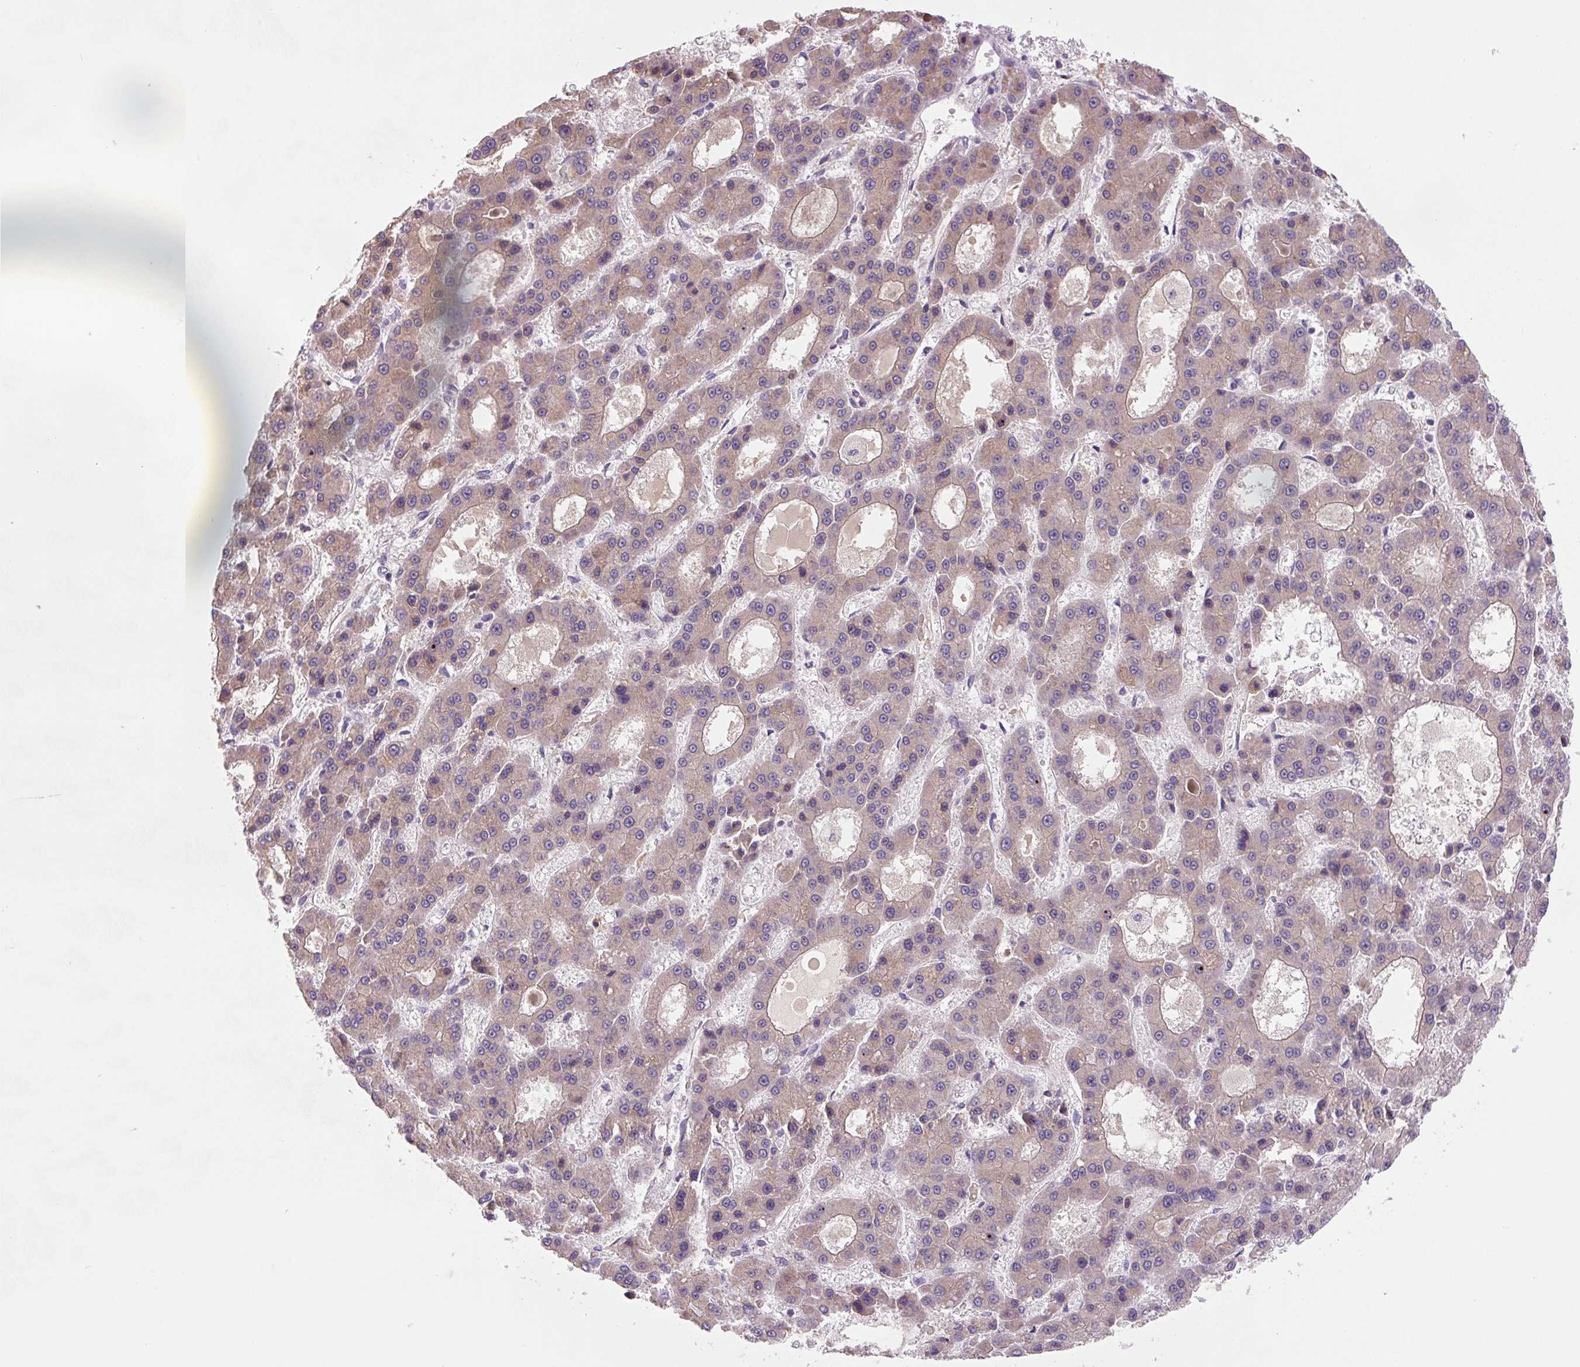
{"staining": {"intensity": "weak", "quantity": "<25%", "location": "cytoplasmic/membranous"}, "tissue": "liver cancer", "cell_type": "Tumor cells", "image_type": "cancer", "snomed": [{"axis": "morphology", "description": "Carcinoma, Hepatocellular, NOS"}, {"axis": "topography", "description": "Liver"}], "caption": "The histopathology image reveals no staining of tumor cells in liver cancer.", "gene": "FZD5", "patient": {"sex": "male", "age": 70}}